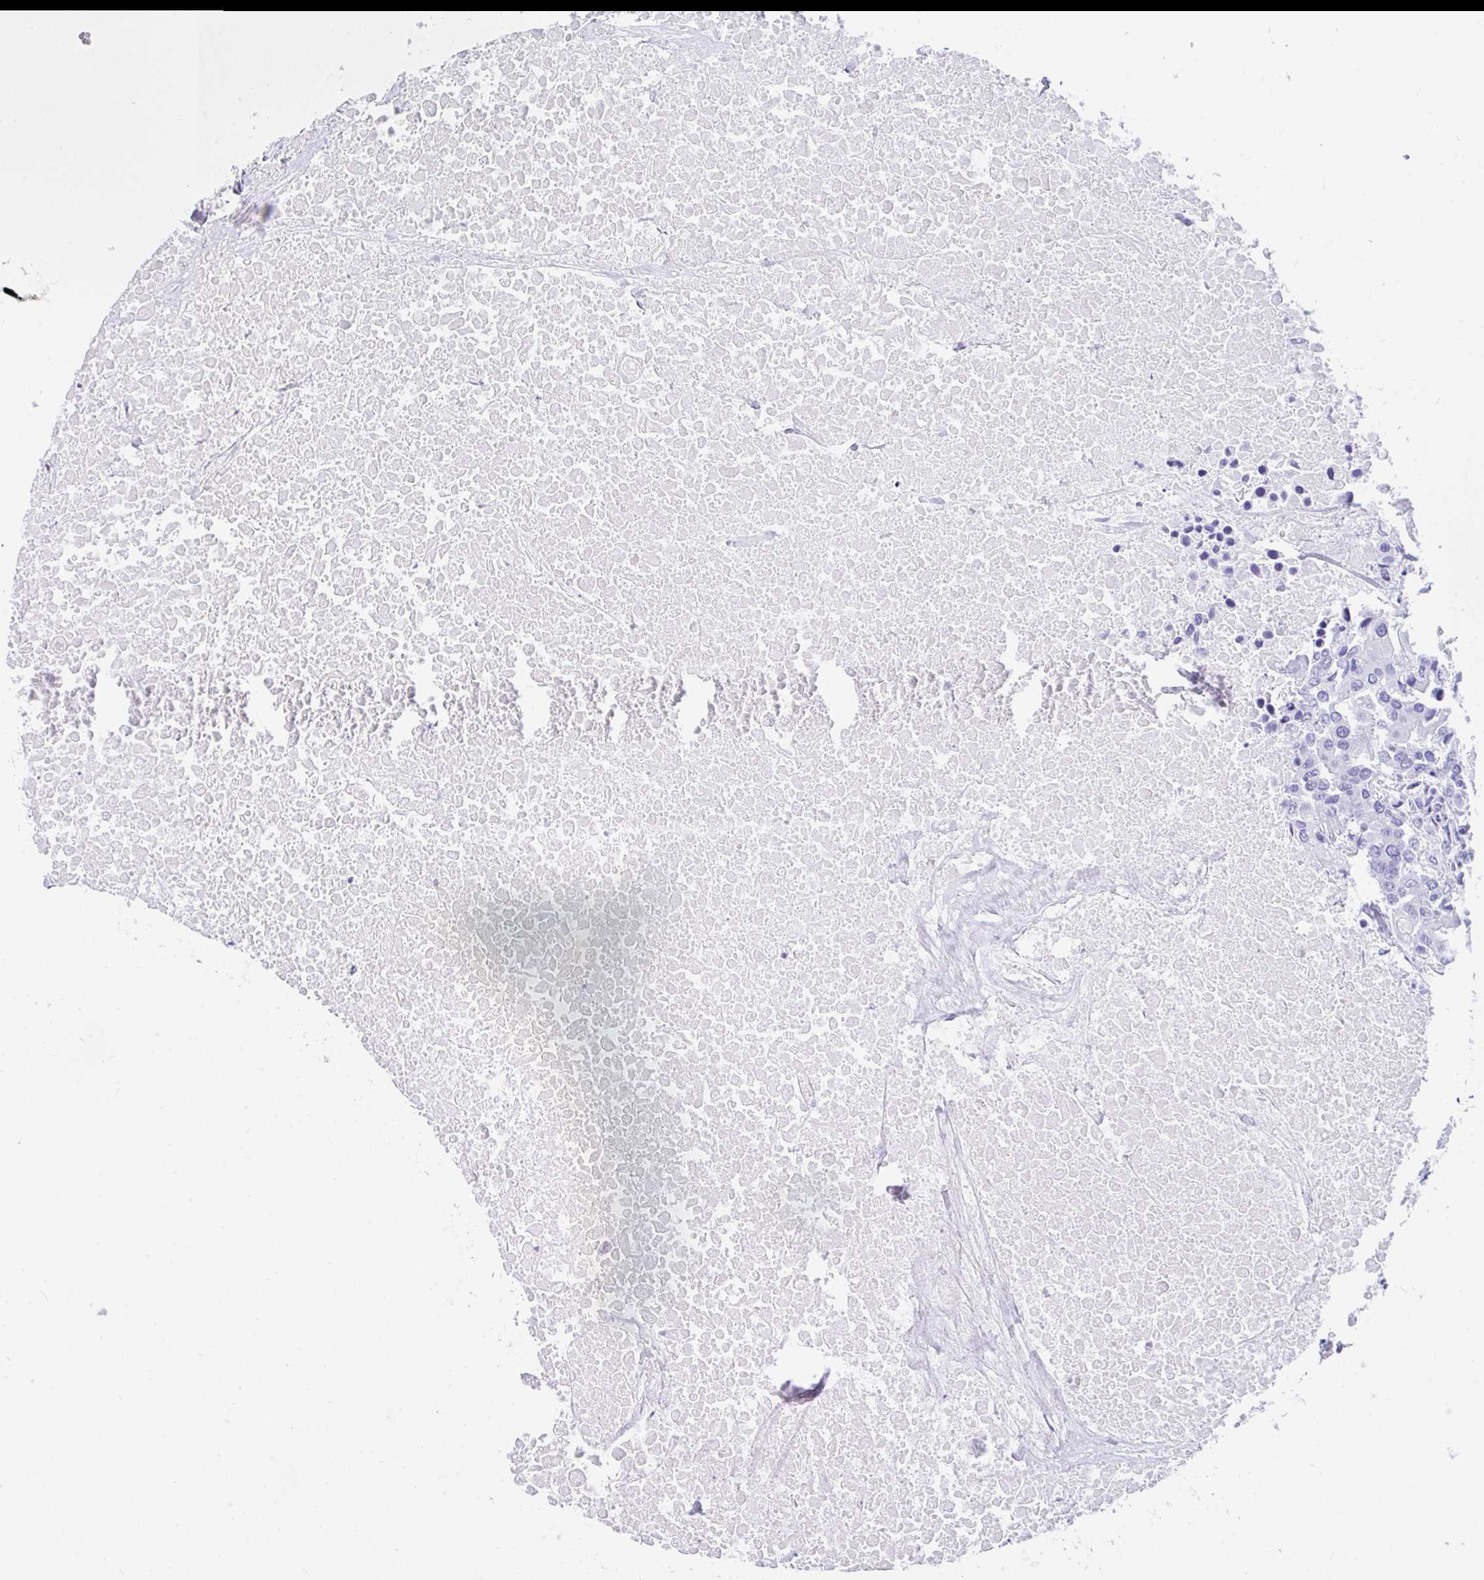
{"staining": {"intensity": "negative", "quantity": "none", "location": "none"}, "tissue": "colorectal cancer", "cell_type": "Tumor cells", "image_type": "cancer", "snomed": [{"axis": "morphology", "description": "Adenocarcinoma, NOS"}, {"axis": "topography", "description": "Colon"}], "caption": "Protein analysis of colorectal adenocarcinoma exhibits no significant expression in tumor cells. (Immunohistochemistry (ihc), brightfield microscopy, high magnification).", "gene": "FAM107A", "patient": {"sex": "male", "age": 77}}